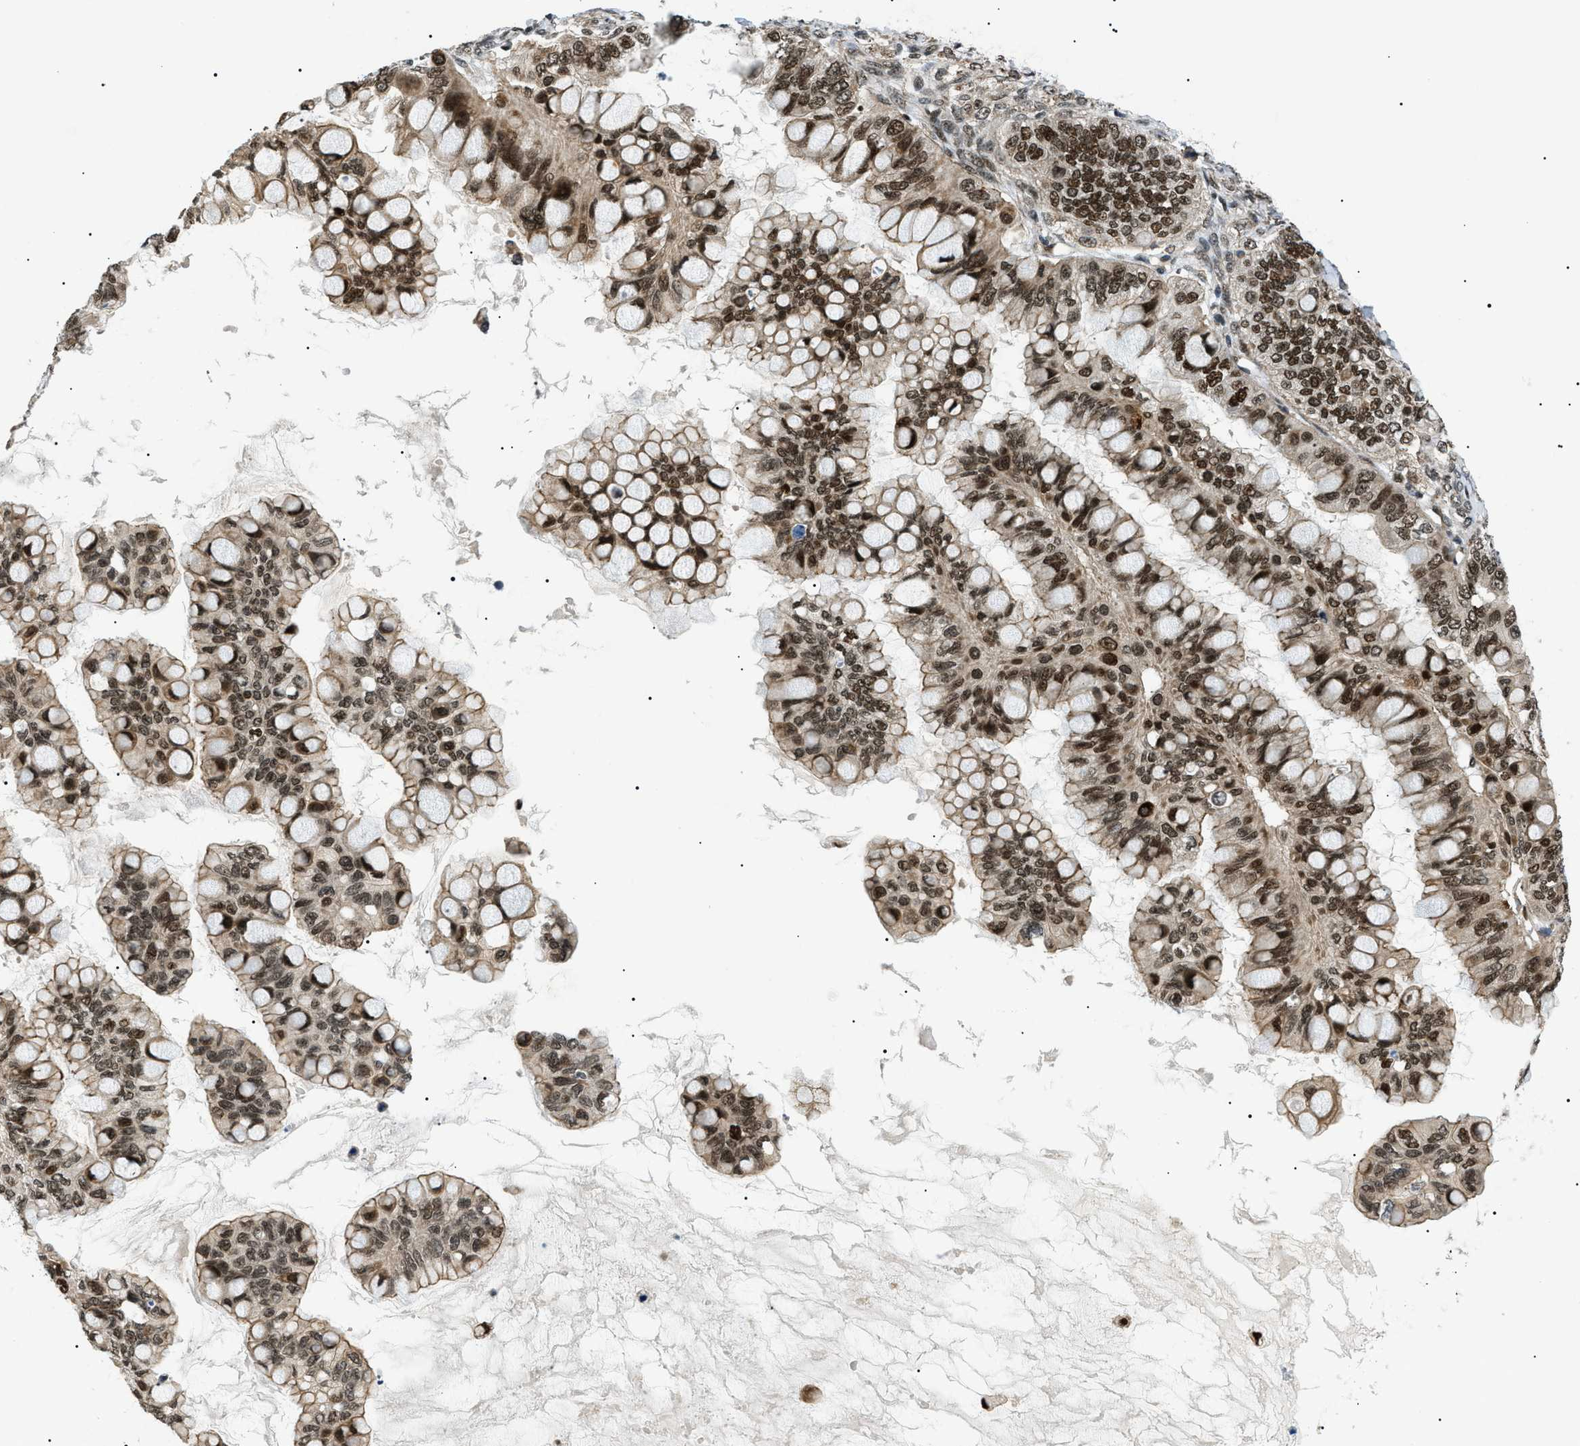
{"staining": {"intensity": "strong", "quantity": ">75%", "location": "cytoplasmic/membranous,nuclear"}, "tissue": "ovarian cancer", "cell_type": "Tumor cells", "image_type": "cancer", "snomed": [{"axis": "morphology", "description": "Cystadenocarcinoma, mucinous, NOS"}, {"axis": "topography", "description": "Ovary"}], "caption": "Immunohistochemical staining of human mucinous cystadenocarcinoma (ovarian) displays high levels of strong cytoplasmic/membranous and nuclear positivity in approximately >75% of tumor cells.", "gene": "CWC25", "patient": {"sex": "female", "age": 80}}